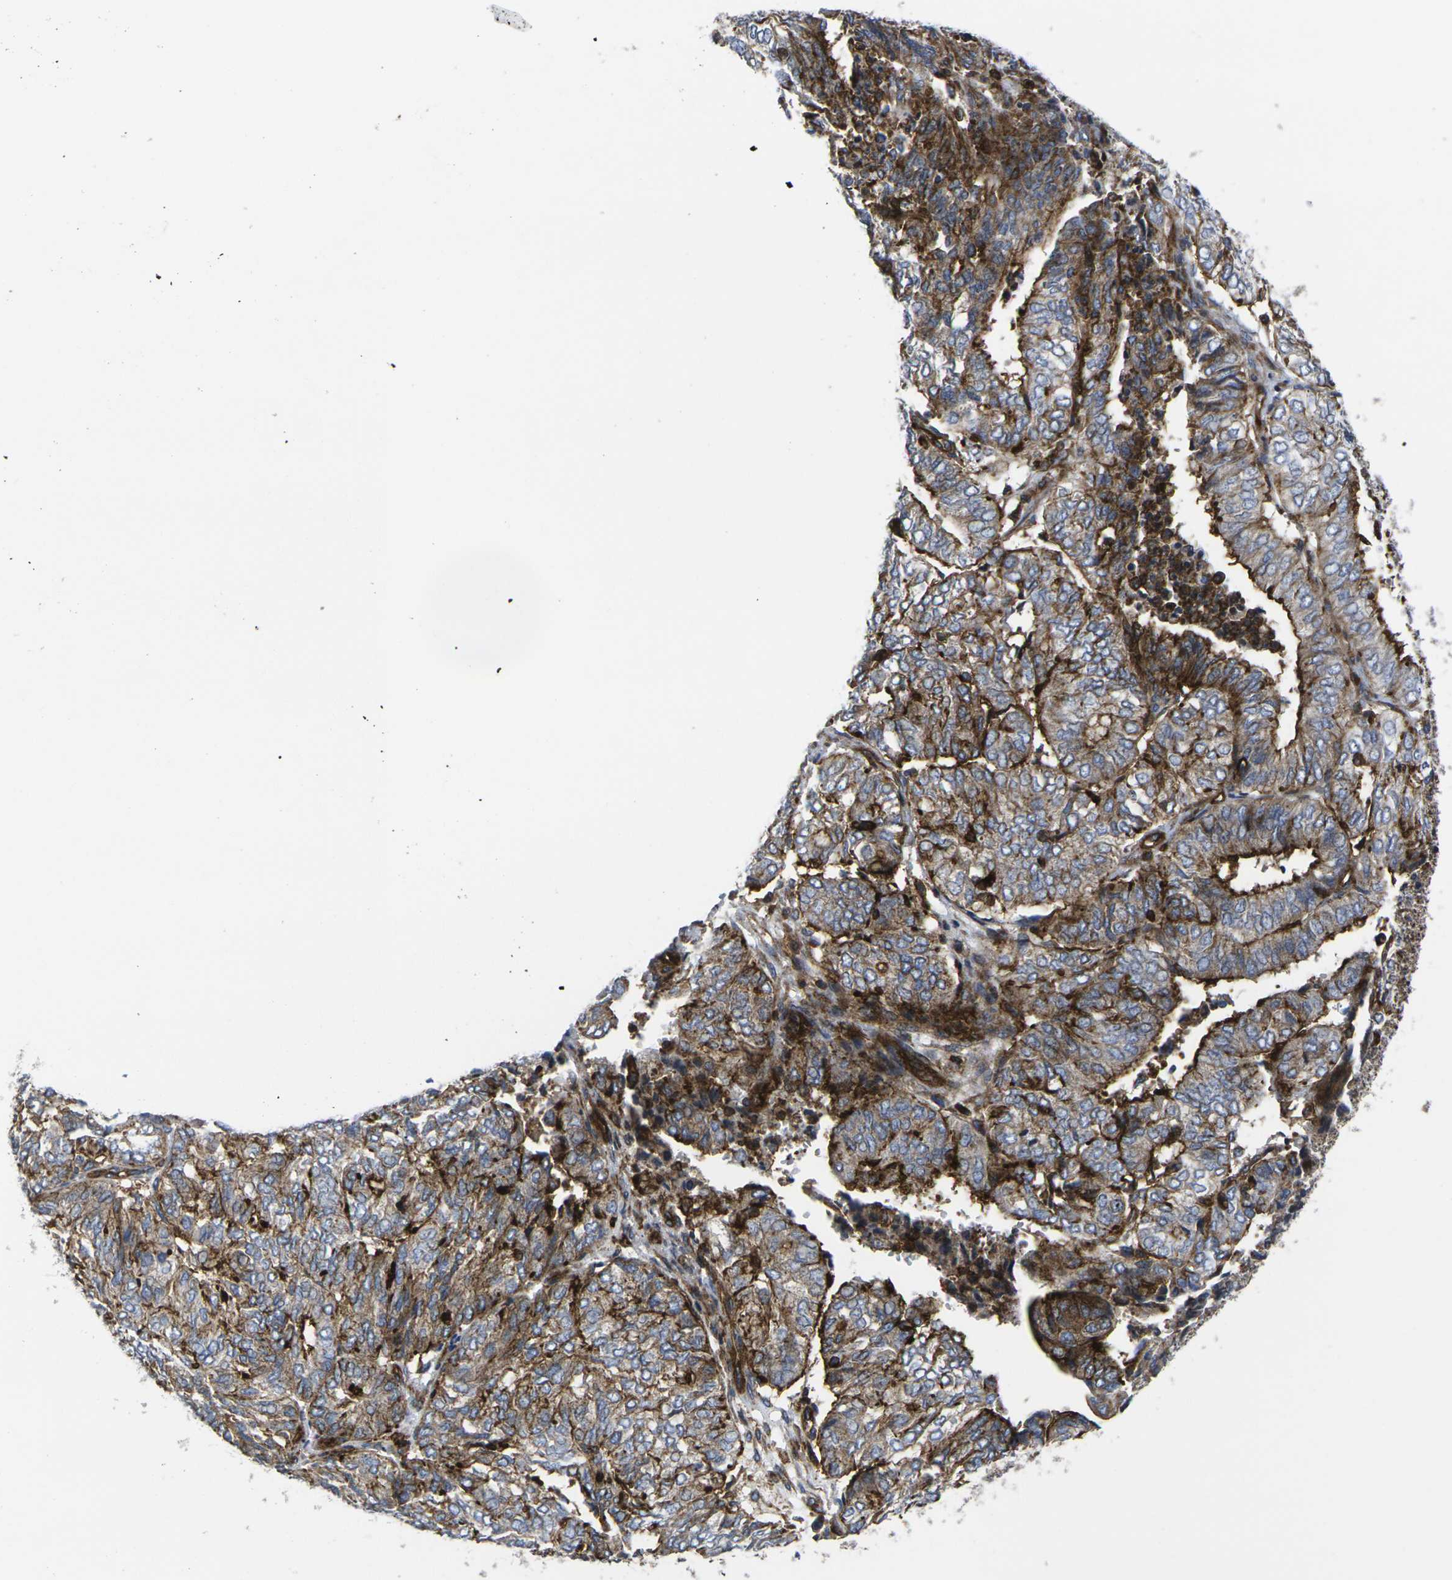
{"staining": {"intensity": "strong", "quantity": ">75%", "location": "cytoplasmic/membranous"}, "tissue": "endometrial cancer", "cell_type": "Tumor cells", "image_type": "cancer", "snomed": [{"axis": "morphology", "description": "Adenocarcinoma, NOS"}, {"axis": "topography", "description": "Uterus"}], "caption": "High-power microscopy captured an immunohistochemistry micrograph of endometrial cancer, revealing strong cytoplasmic/membranous positivity in about >75% of tumor cells. Immunohistochemistry stains the protein of interest in brown and the nuclei are stained blue.", "gene": "IQGAP1", "patient": {"sex": "female", "age": 60}}